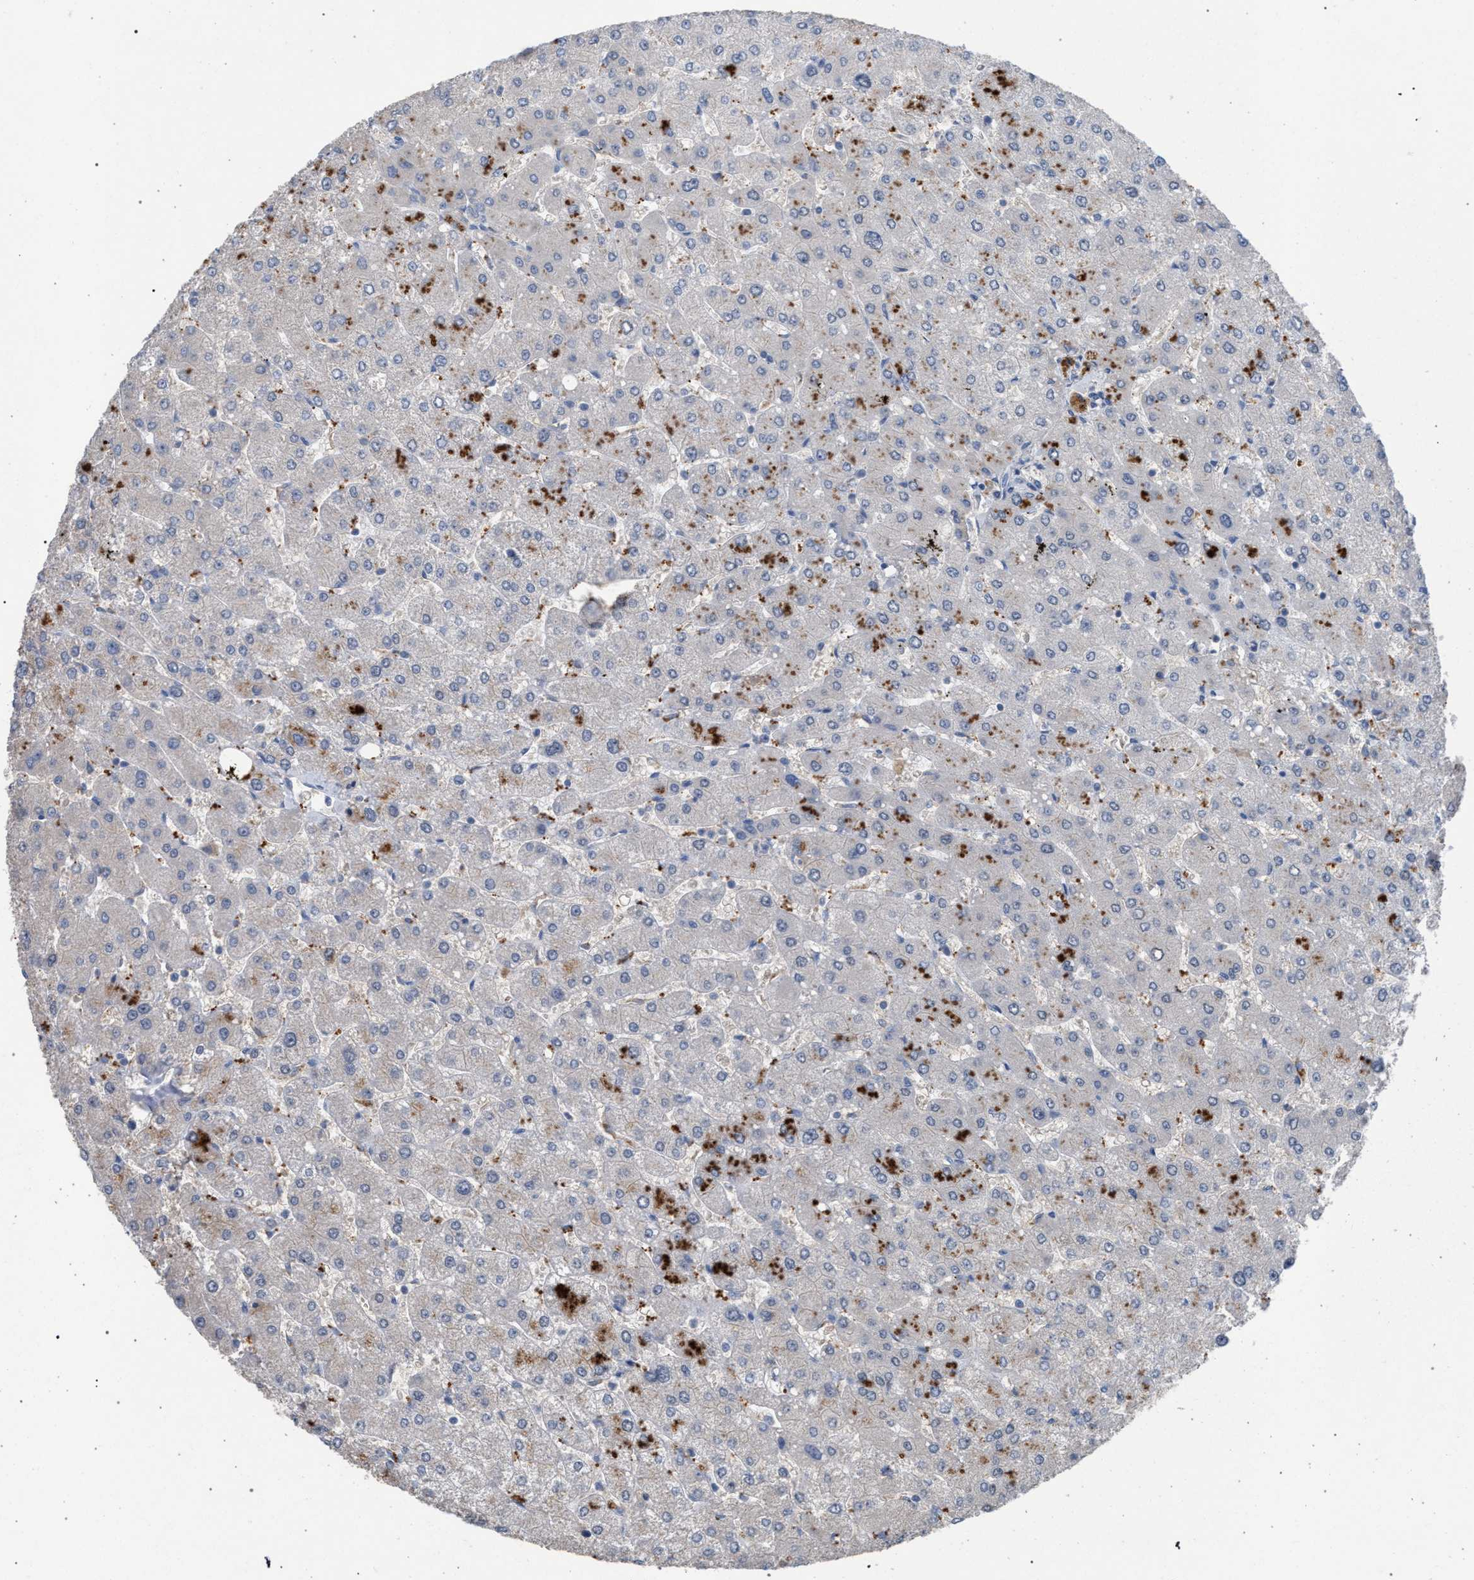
{"staining": {"intensity": "negative", "quantity": "none", "location": "none"}, "tissue": "liver", "cell_type": "Cholangiocytes", "image_type": "normal", "snomed": [{"axis": "morphology", "description": "Normal tissue, NOS"}, {"axis": "topography", "description": "Liver"}], "caption": "IHC micrograph of benign liver: human liver stained with DAB (3,3'-diaminobenzidine) shows no significant protein staining in cholangiocytes.", "gene": "TECPR1", "patient": {"sex": "male", "age": 55}}